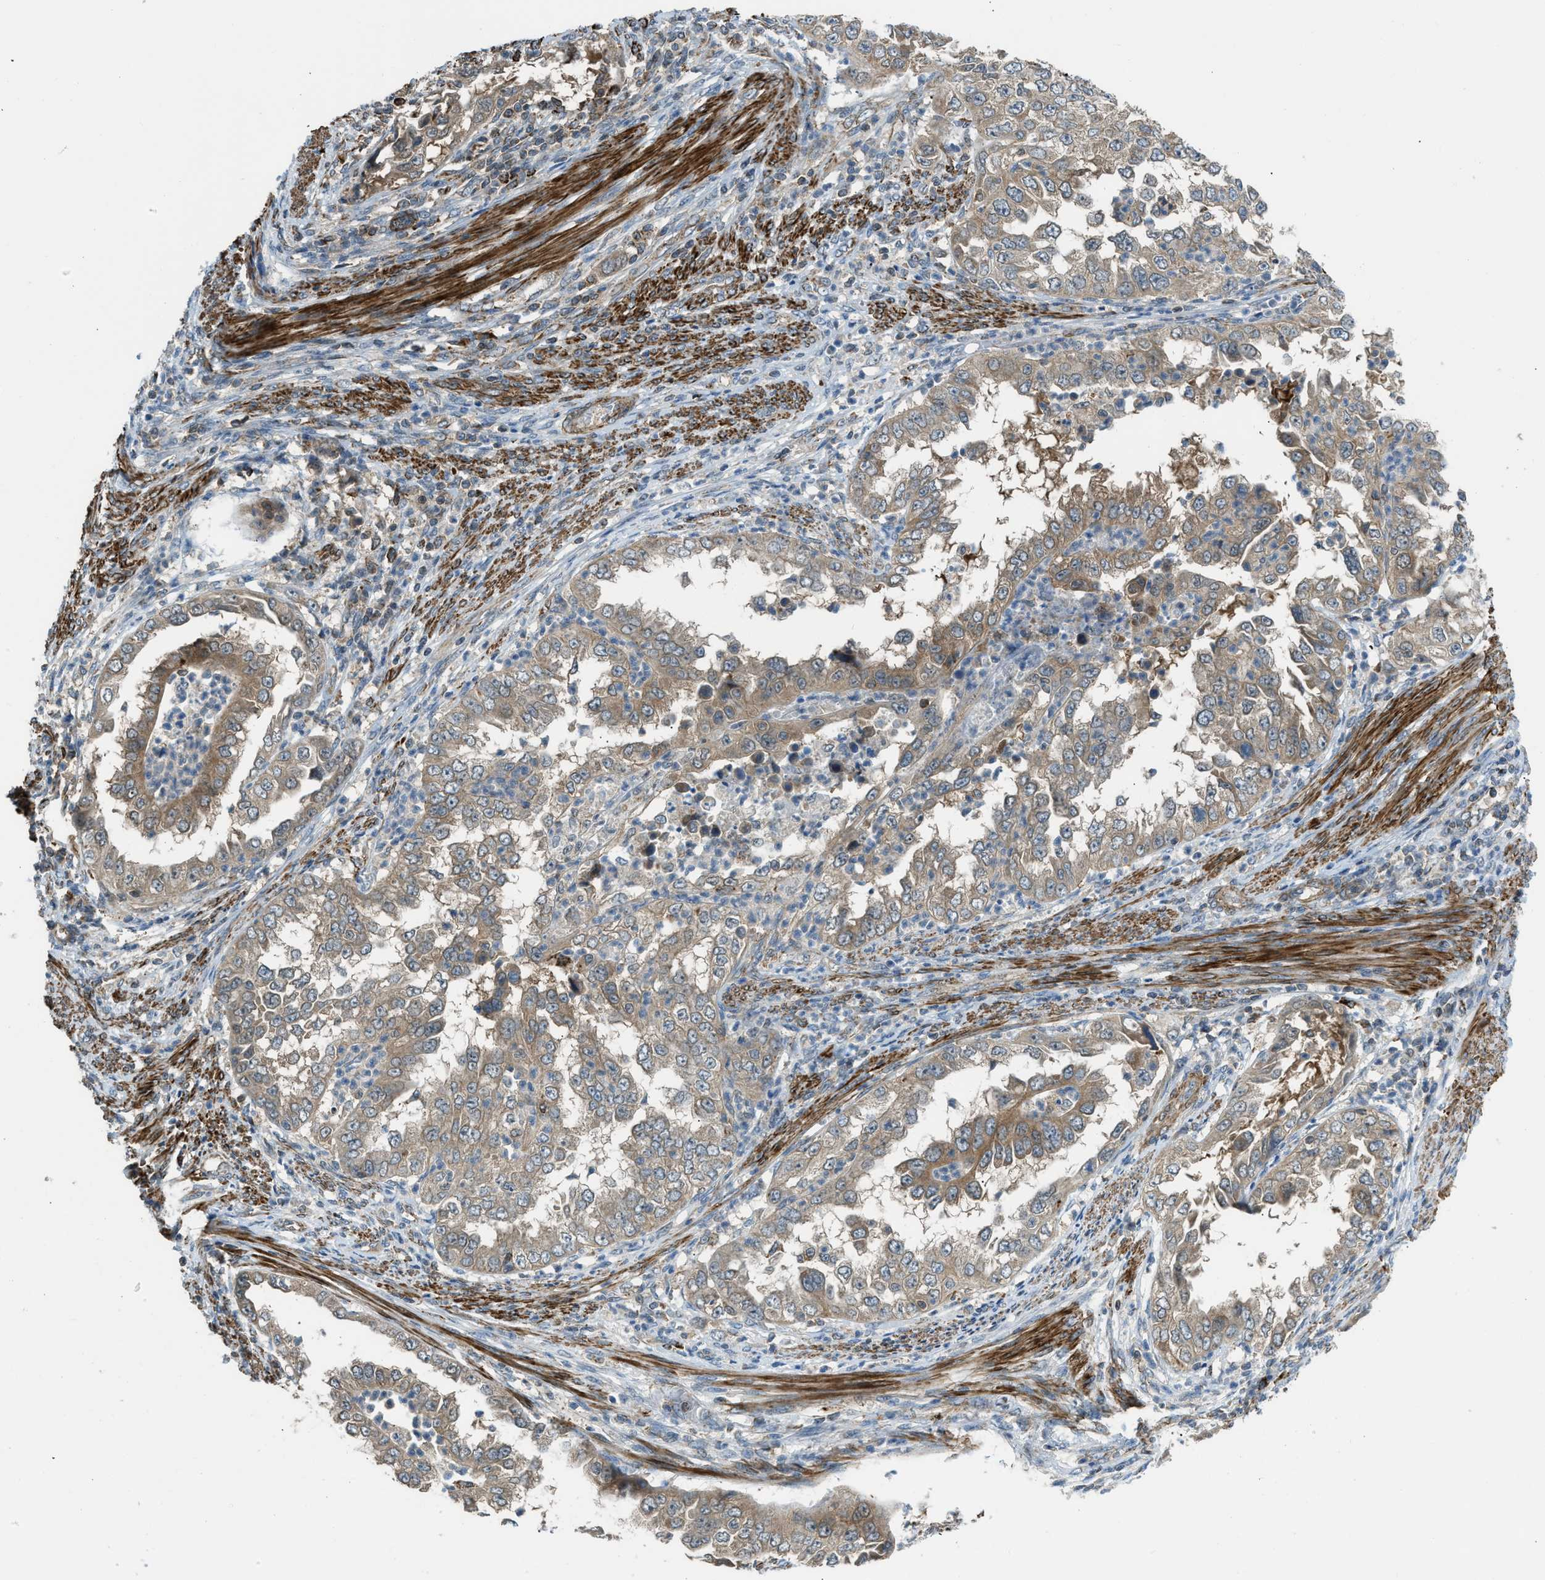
{"staining": {"intensity": "weak", "quantity": ">75%", "location": "cytoplasmic/membranous"}, "tissue": "endometrial cancer", "cell_type": "Tumor cells", "image_type": "cancer", "snomed": [{"axis": "morphology", "description": "Adenocarcinoma, NOS"}, {"axis": "topography", "description": "Endometrium"}], "caption": "Protein staining of adenocarcinoma (endometrial) tissue displays weak cytoplasmic/membranous staining in about >75% of tumor cells. The protein is stained brown, and the nuclei are stained in blue (DAB (3,3'-diaminobenzidine) IHC with brightfield microscopy, high magnification).", "gene": "SESN2", "patient": {"sex": "female", "age": 85}}